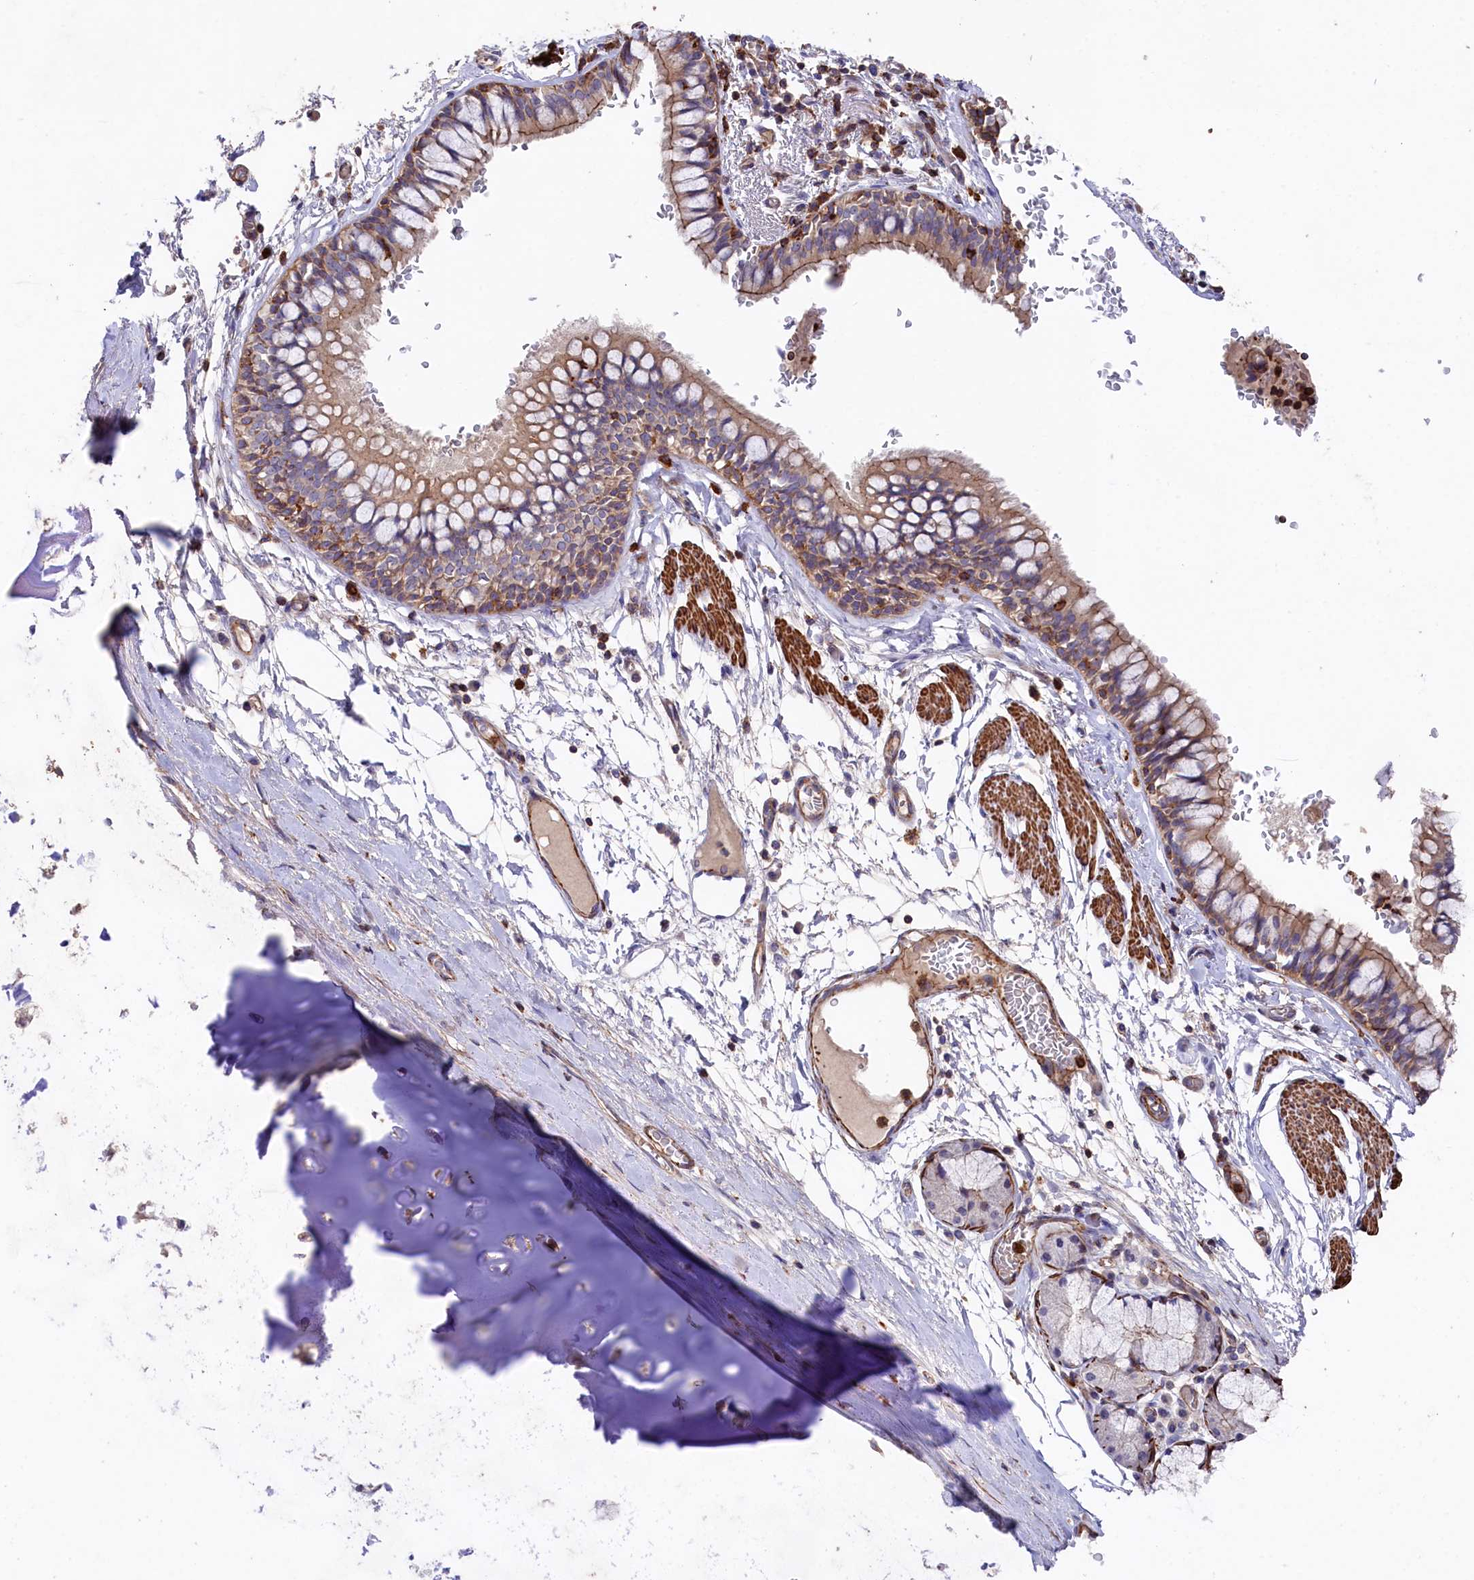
{"staining": {"intensity": "moderate", "quantity": ">75%", "location": "cytoplasmic/membranous"}, "tissue": "bronchus", "cell_type": "Respiratory epithelial cells", "image_type": "normal", "snomed": [{"axis": "morphology", "description": "Normal tissue, NOS"}, {"axis": "topography", "description": "Cartilage tissue"}, {"axis": "topography", "description": "Bronchus"}], "caption": "Respiratory epithelial cells show medium levels of moderate cytoplasmic/membranous staining in approximately >75% of cells in normal bronchus. The staining was performed using DAB (3,3'-diaminobenzidine), with brown indicating positive protein expression. Nuclei are stained blue with hematoxylin.", "gene": "RAPSN", "patient": {"sex": "female", "age": 36}}